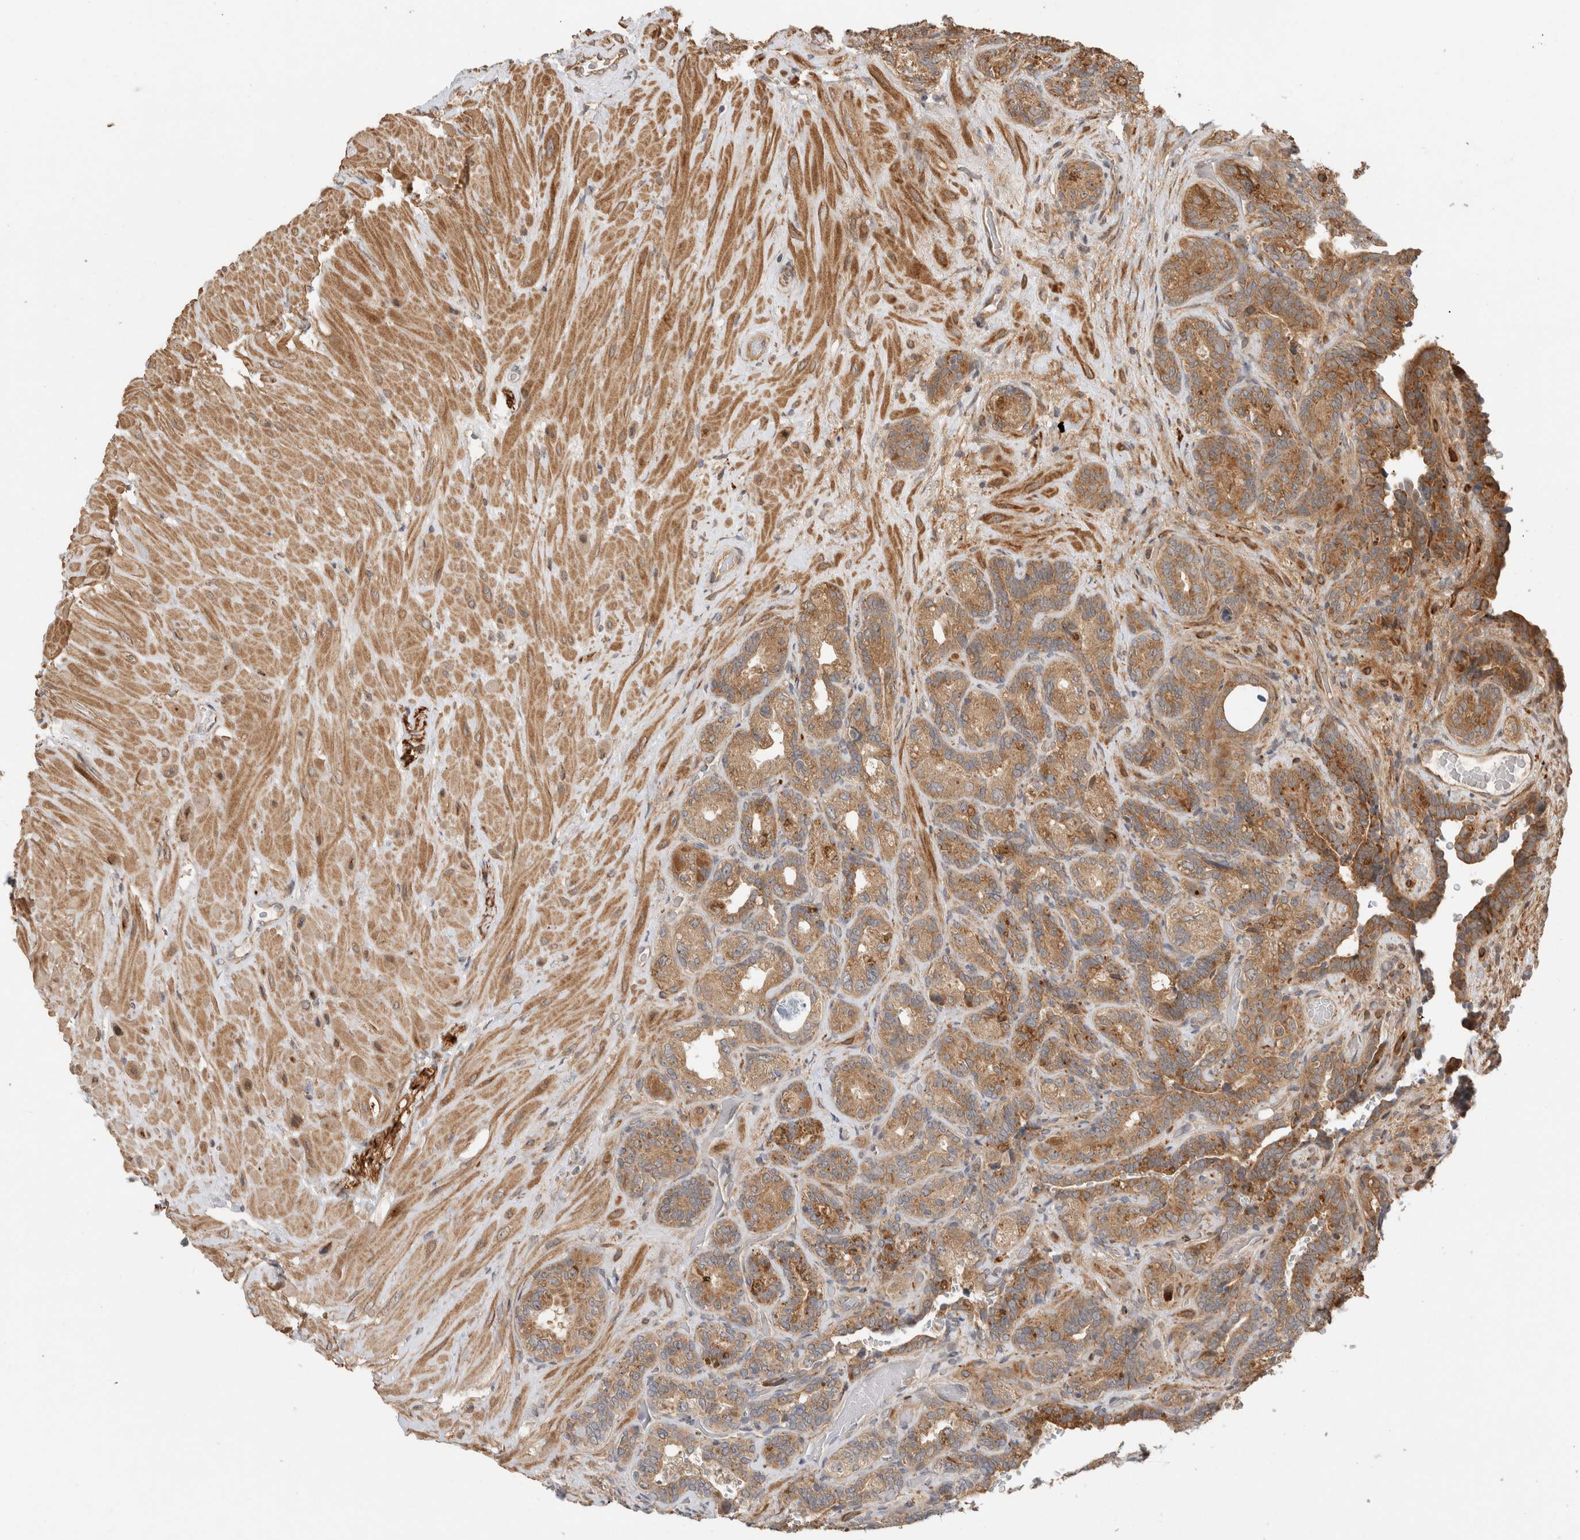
{"staining": {"intensity": "moderate", "quantity": ">75%", "location": "cytoplasmic/membranous"}, "tissue": "seminal vesicle", "cell_type": "Glandular cells", "image_type": "normal", "snomed": [{"axis": "morphology", "description": "Normal tissue, NOS"}, {"axis": "topography", "description": "Prostate"}, {"axis": "topography", "description": "Seminal veicle"}], "caption": "Brown immunohistochemical staining in benign seminal vesicle displays moderate cytoplasmic/membranous staining in approximately >75% of glandular cells.", "gene": "PCDHB15", "patient": {"sex": "male", "age": 67}}